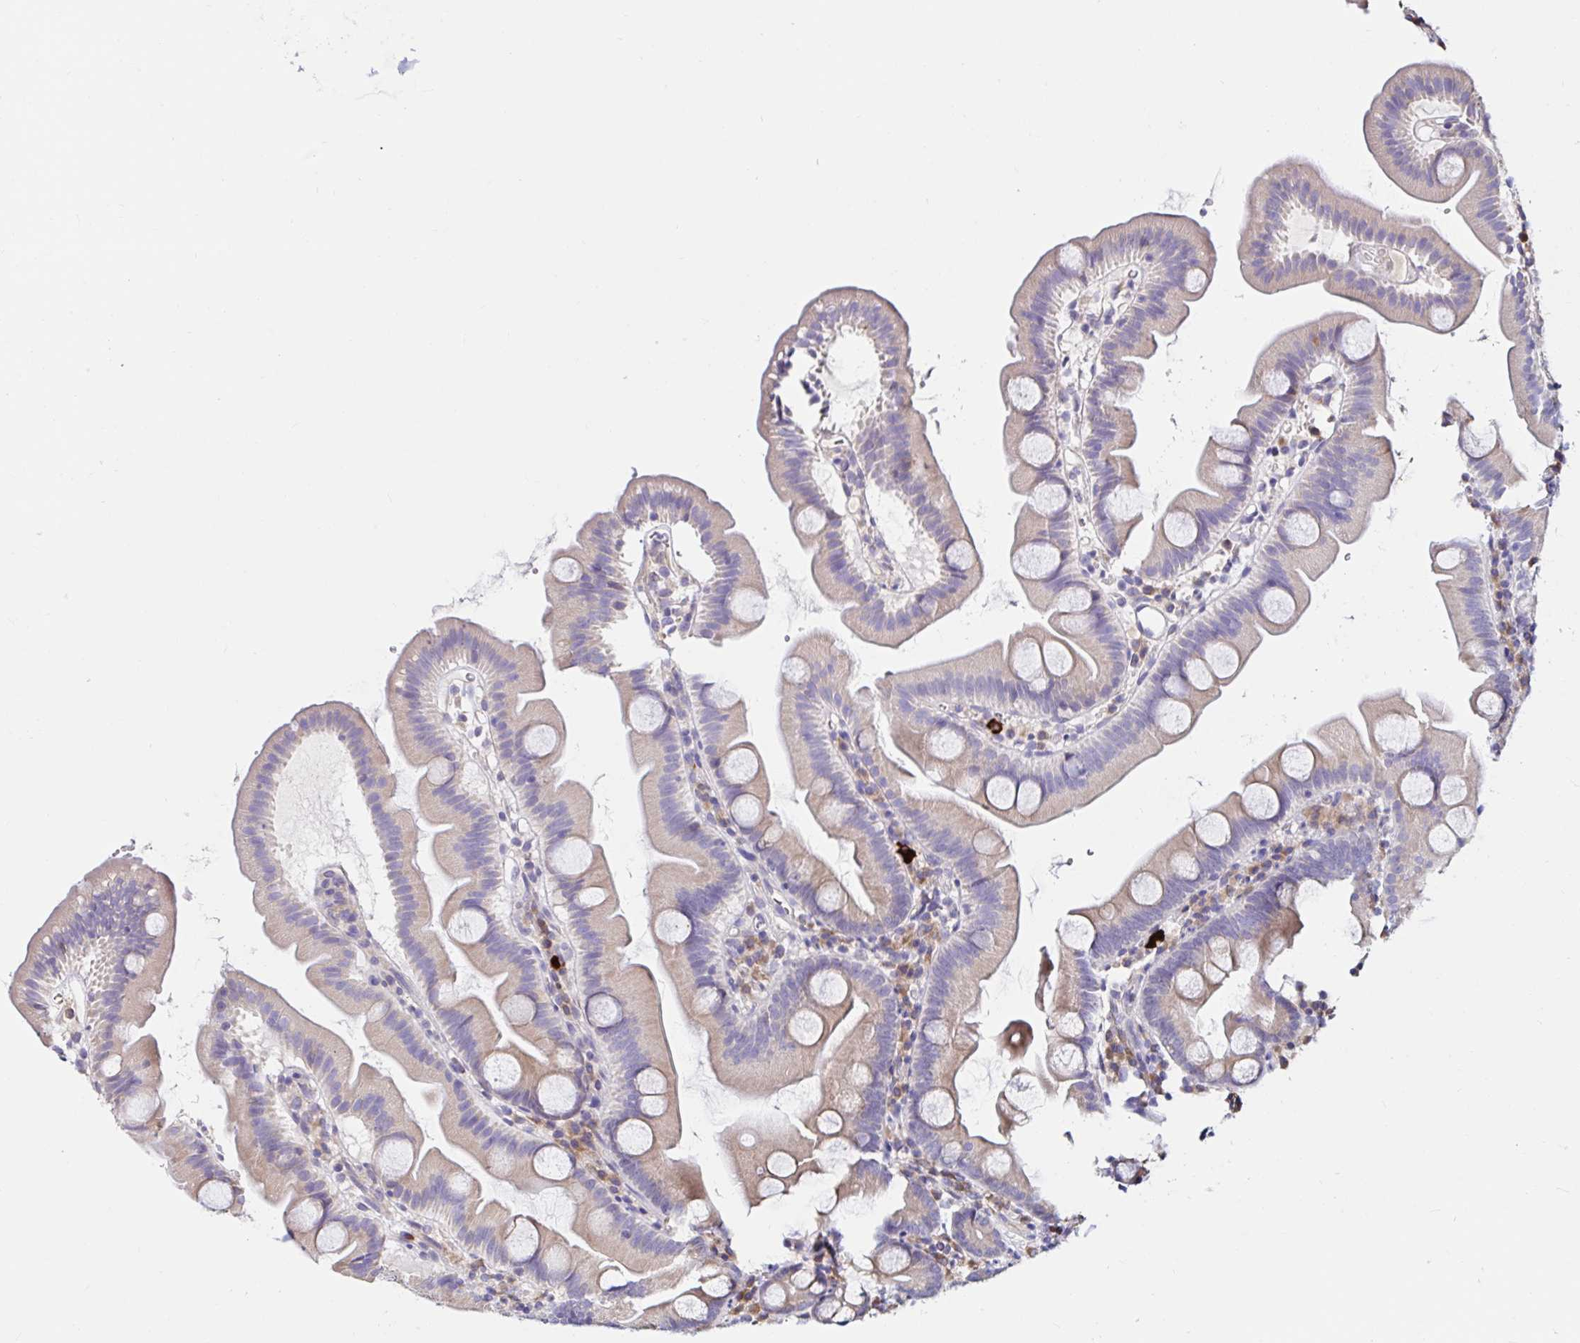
{"staining": {"intensity": "weak", "quantity": ">75%", "location": "cytoplasmic/membranous"}, "tissue": "small intestine", "cell_type": "Glandular cells", "image_type": "normal", "snomed": [{"axis": "morphology", "description": "Normal tissue, NOS"}, {"axis": "topography", "description": "Small intestine"}], "caption": "Glandular cells demonstrate low levels of weak cytoplasmic/membranous expression in approximately >75% of cells in benign human small intestine. The staining was performed using DAB (3,3'-diaminobenzidine), with brown indicating positive protein expression. Nuclei are stained blue with hematoxylin.", "gene": "VSIG2", "patient": {"sex": "female", "age": 68}}